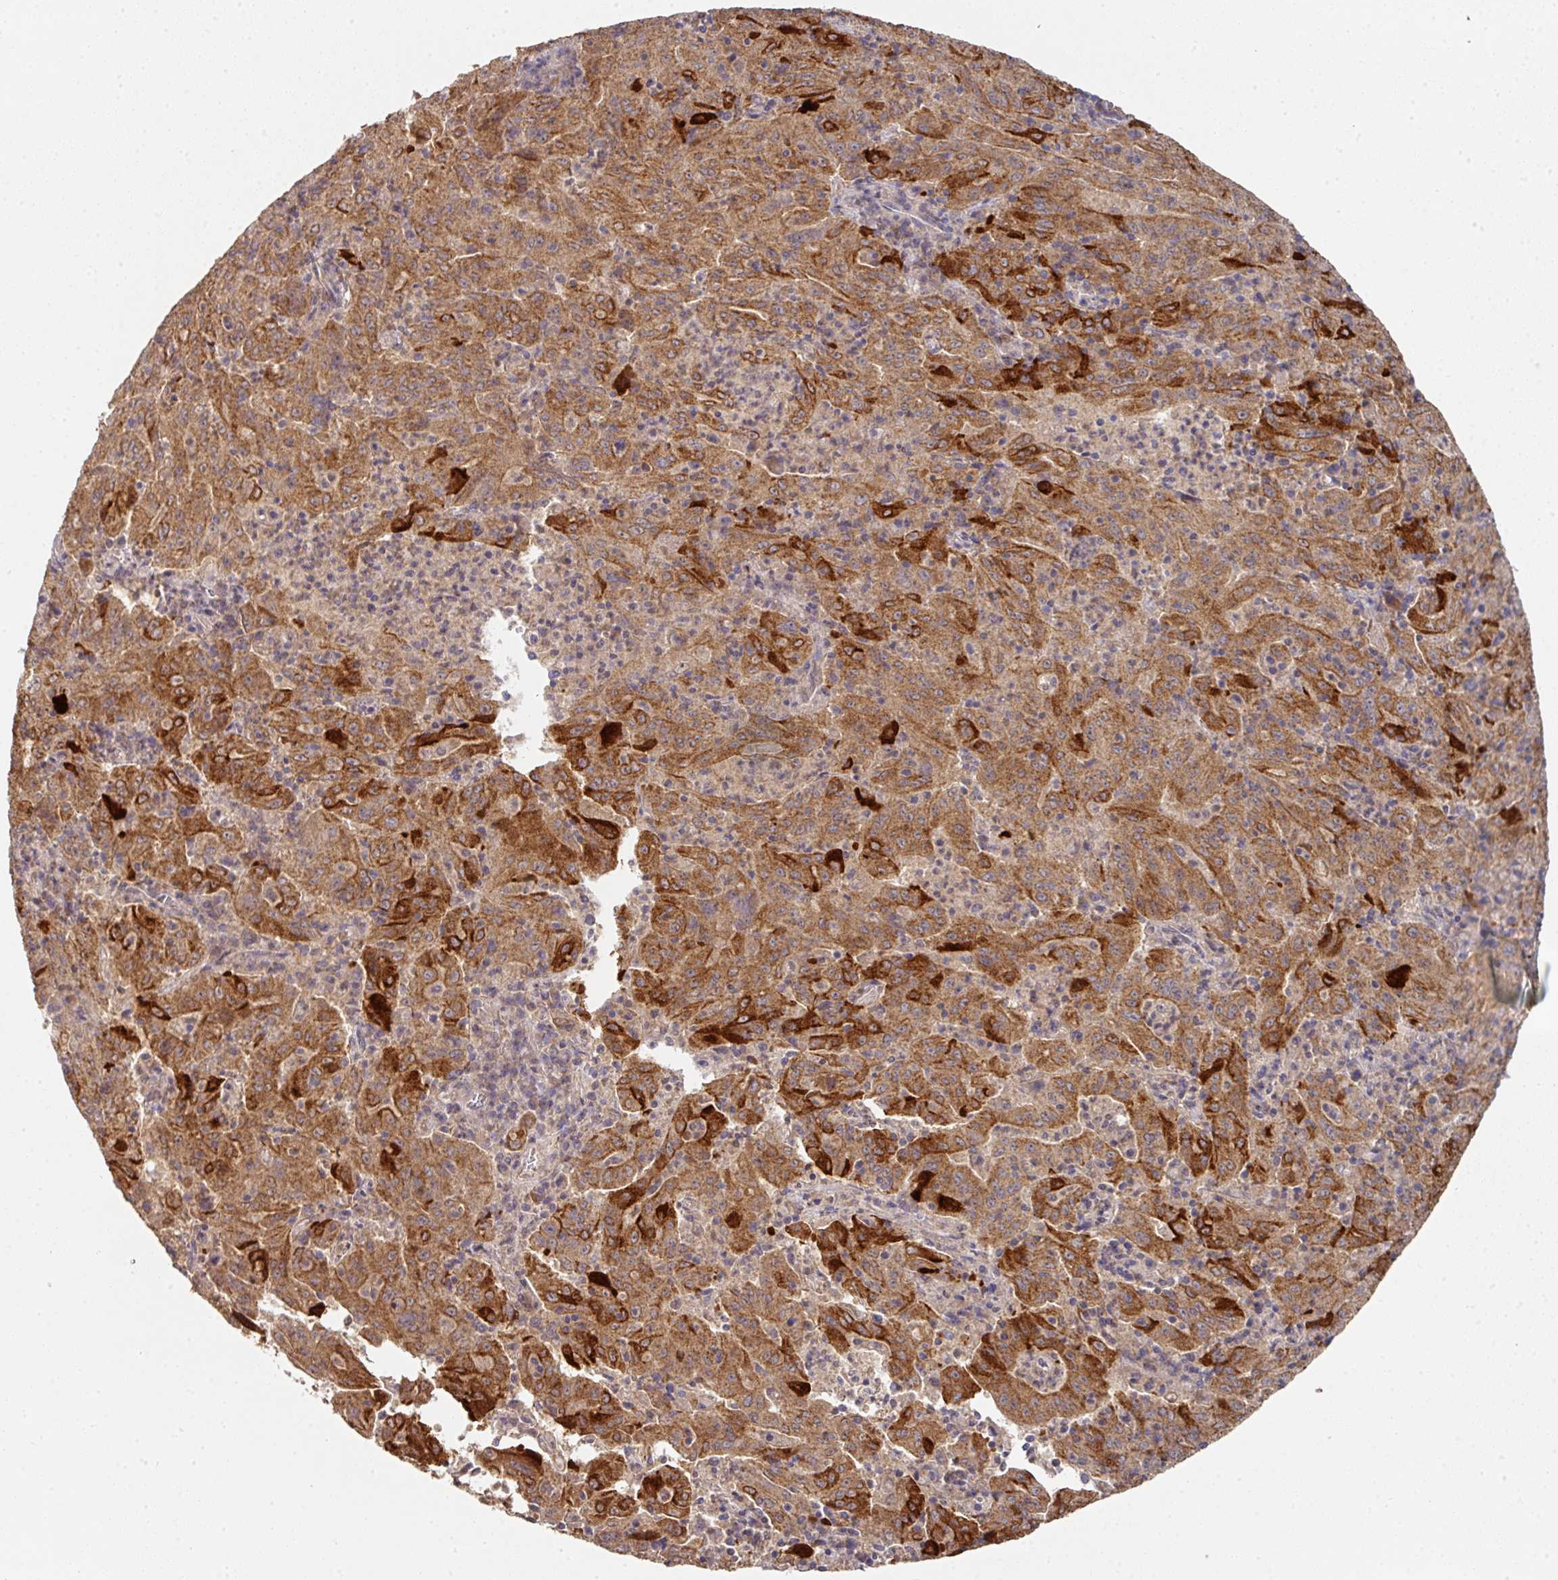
{"staining": {"intensity": "moderate", "quantity": ">75%", "location": "cytoplasmic/membranous"}, "tissue": "pancreatic cancer", "cell_type": "Tumor cells", "image_type": "cancer", "snomed": [{"axis": "morphology", "description": "Adenocarcinoma, NOS"}, {"axis": "topography", "description": "Pancreas"}], "caption": "This is a histology image of IHC staining of adenocarcinoma (pancreatic), which shows moderate positivity in the cytoplasmic/membranous of tumor cells.", "gene": "EXTL3", "patient": {"sex": "male", "age": 63}}